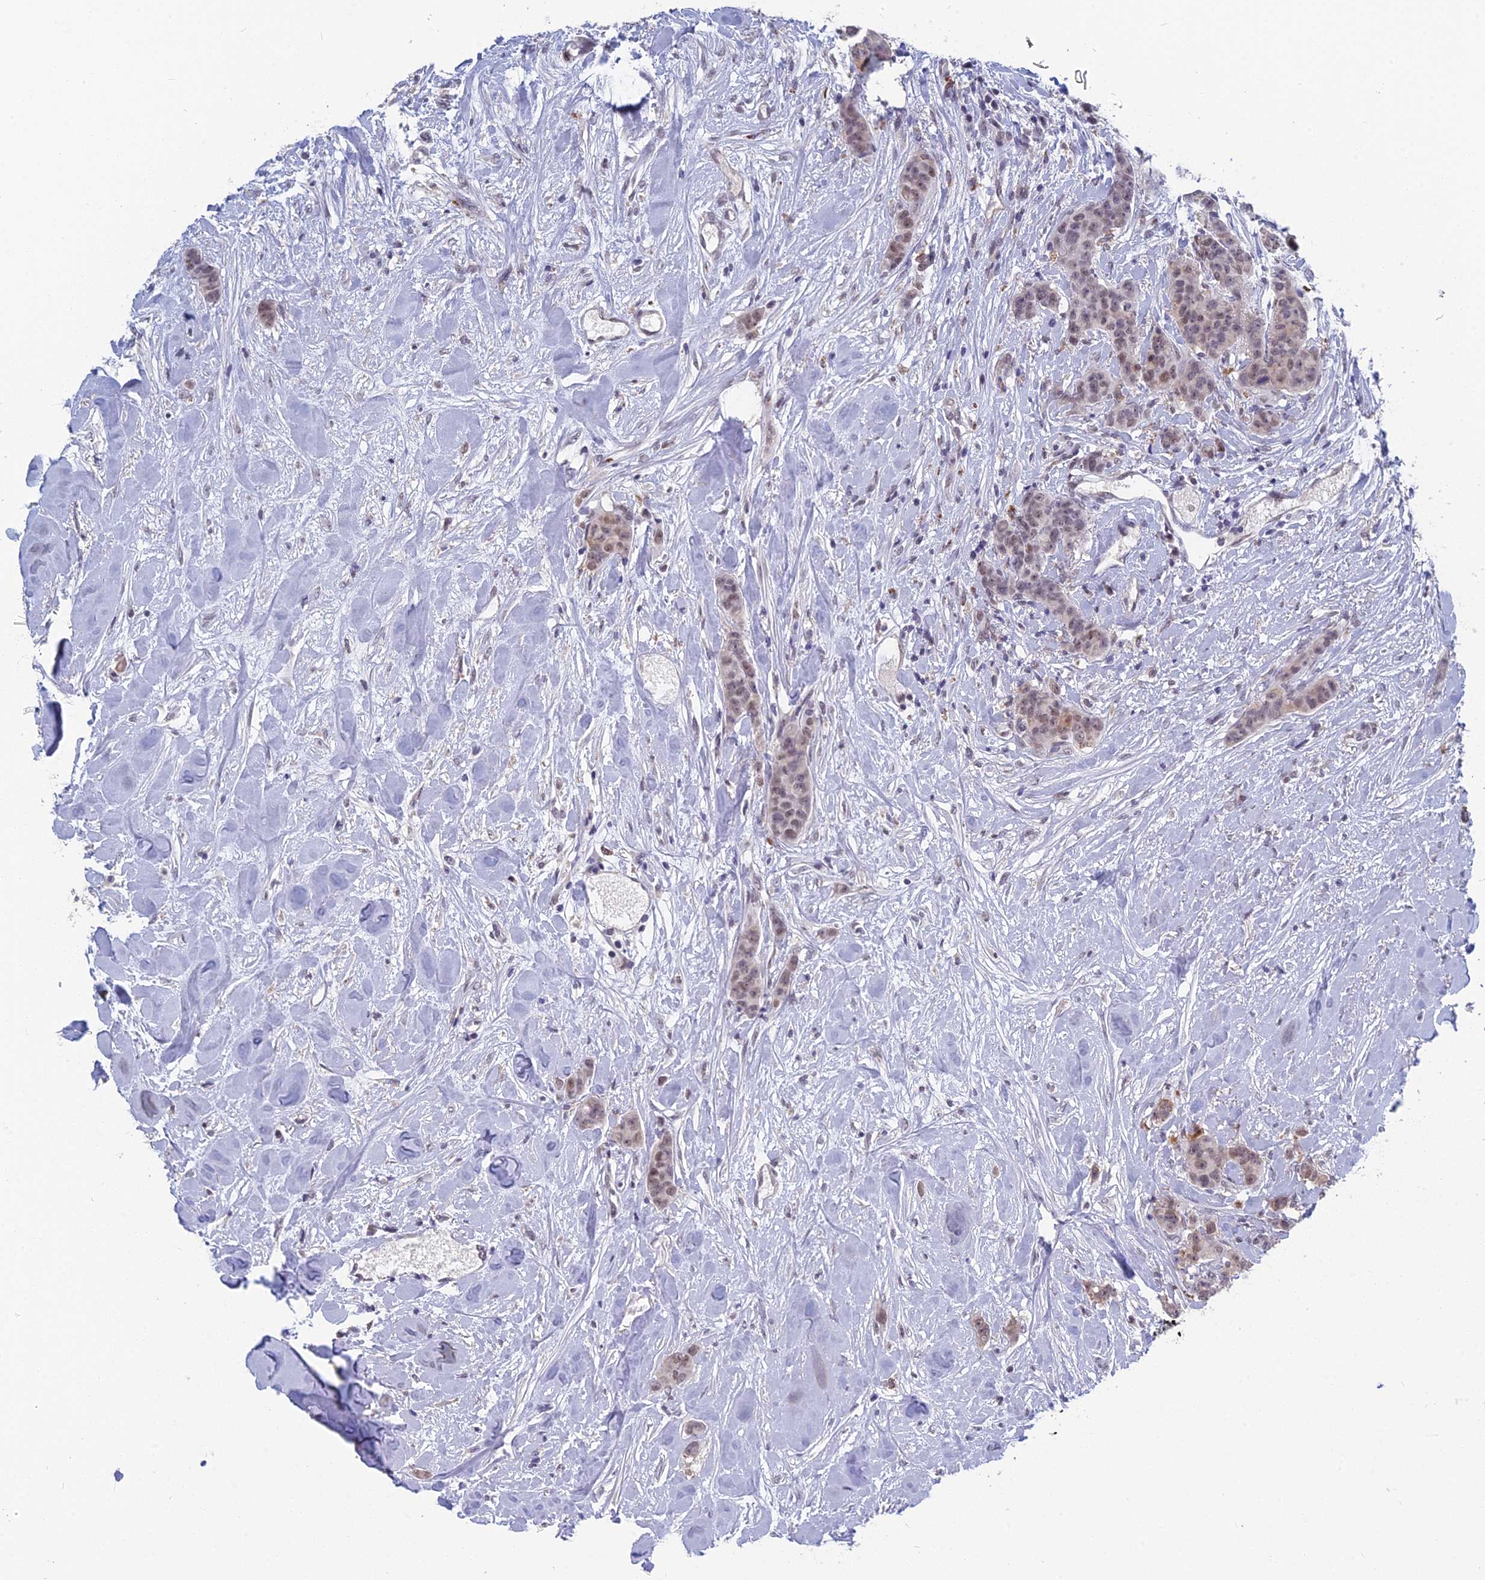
{"staining": {"intensity": "weak", "quantity": "25%-75%", "location": "nuclear"}, "tissue": "breast cancer", "cell_type": "Tumor cells", "image_type": "cancer", "snomed": [{"axis": "morphology", "description": "Duct carcinoma"}, {"axis": "topography", "description": "Breast"}], "caption": "Intraductal carcinoma (breast) was stained to show a protein in brown. There is low levels of weak nuclear positivity in about 25%-75% of tumor cells. The protein of interest is shown in brown color, while the nuclei are stained blue.", "gene": "MT-CO3", "patient": {"sex": "female", "age": 40}}